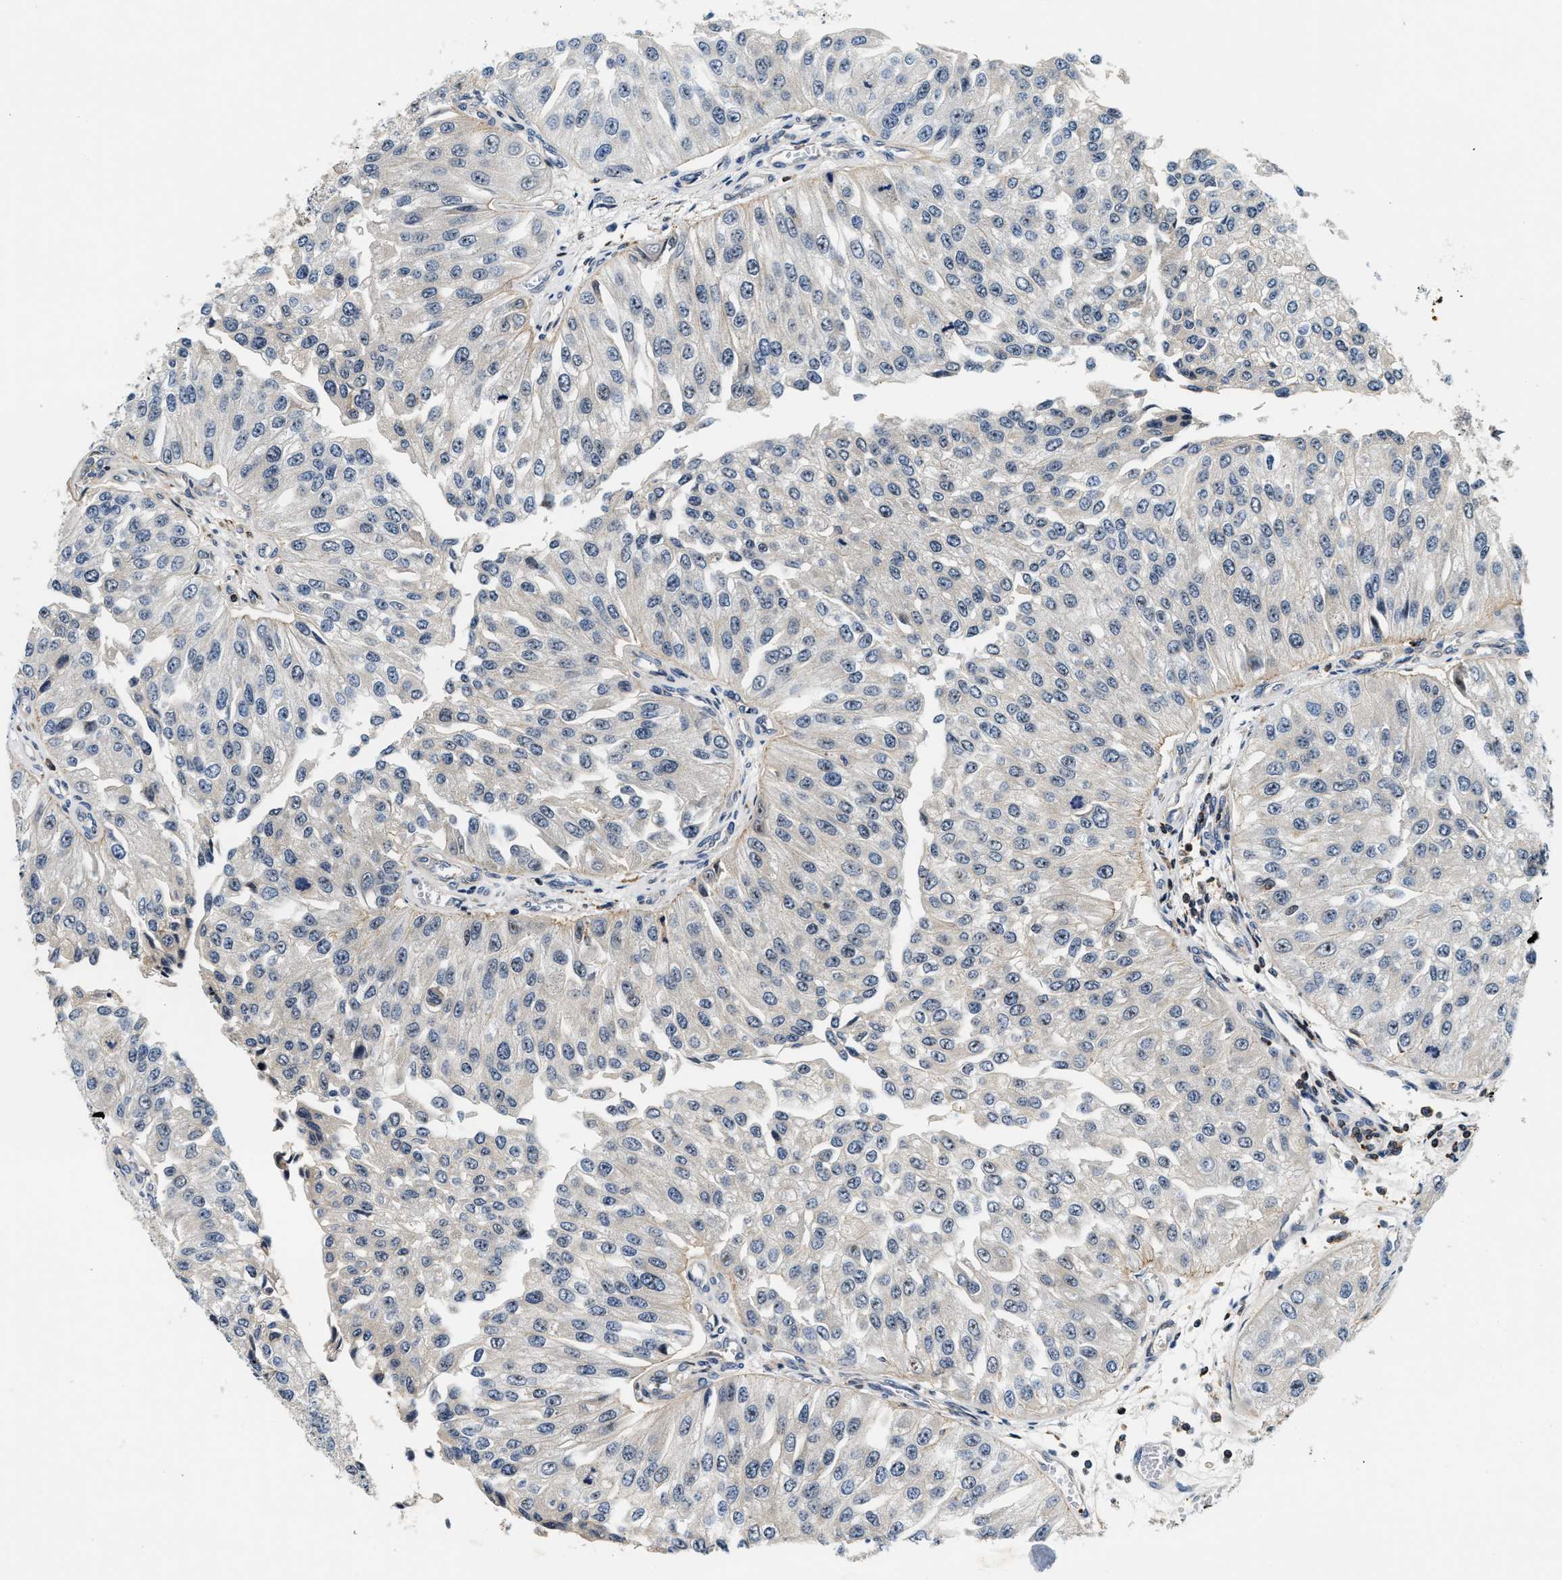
{"staining": {"intensity": "negative", "quantity": "none", "location": "none"}, "tissue": "urothelial cancer", "cell_type": "Tumor cells", "image_type": "cancer", "snomed": [{"axis": "morphology", "description": "Urothelial carcinoma, High grade"}, {"axis": "topography", "description": "Kidney"}, {"axis": "topography", "description": "Urinary bladder"}], "caption": "Immunohistochemical staining of human high-grade urothelial carcinoma demonstrates no significant expression in tumor cells.", "gene": "SAMD9", "patient": {"sex": "male", "age": 77}}